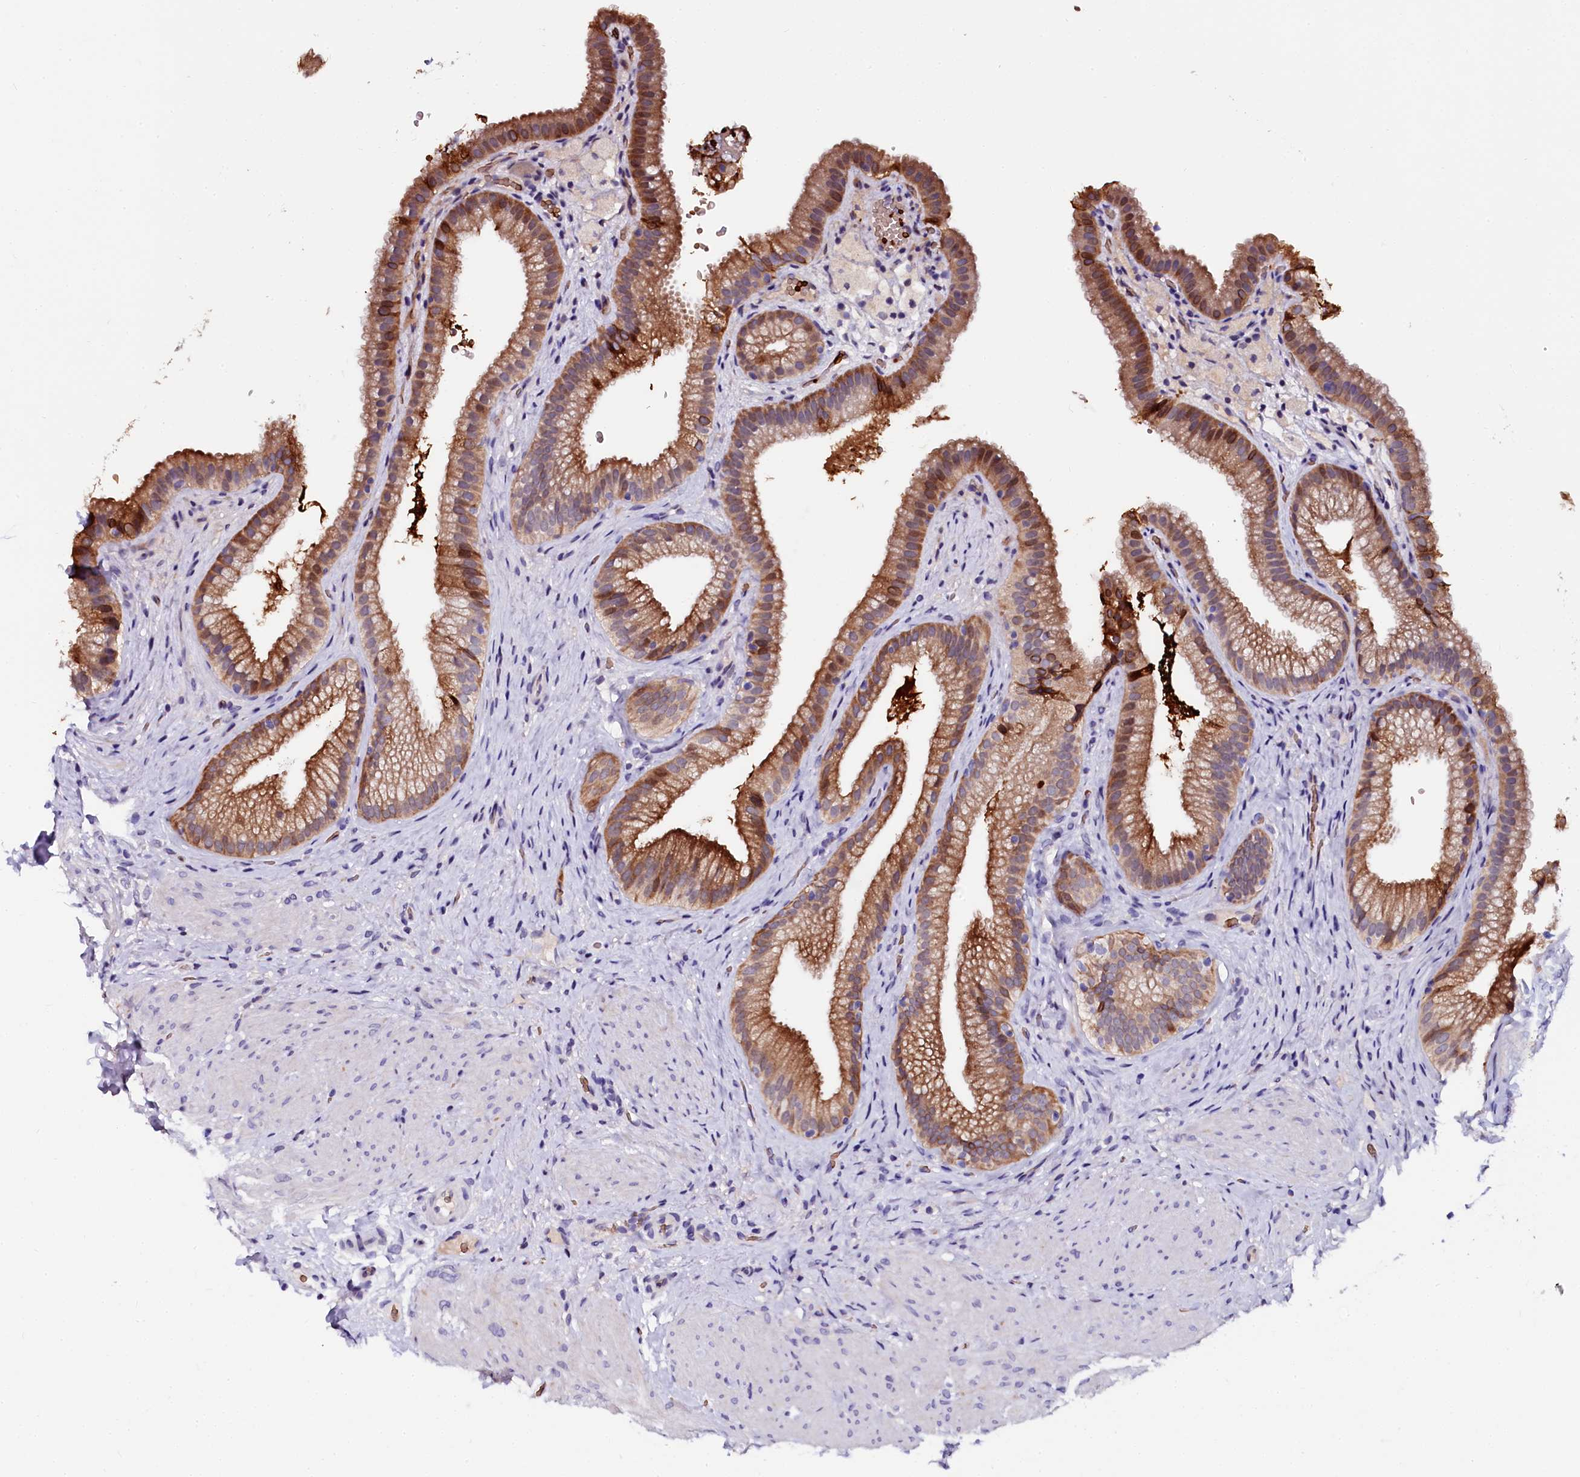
{"staining": {"intensity": "strong", "quantity": ">75%", "location": "cytoplasmic/membranous,nuclear"}, "tissue": "gallbladder", "cell_type": "Glandular cells", "image_type": "normal", "snomed": [{"axis": "morphology", "description": "Normal tissue, NOS"}, {"axis": "morphology", "description": "Inflammation, NOS"}, {"axis": "topography", "description": "Gallbladder"}], "caption": "High-magnification brightfield microscopy of unremarkable gallbladder stained with DAB (brown) and counterstained with hematoxylin (blue). glandular cells exhibit strong cytoplasmic/membranous,nuclear expression is appreciated in approximately>75% of cells.", "gene": "CTDSPL2", "patient": {"sex": "male", "age": 51}}